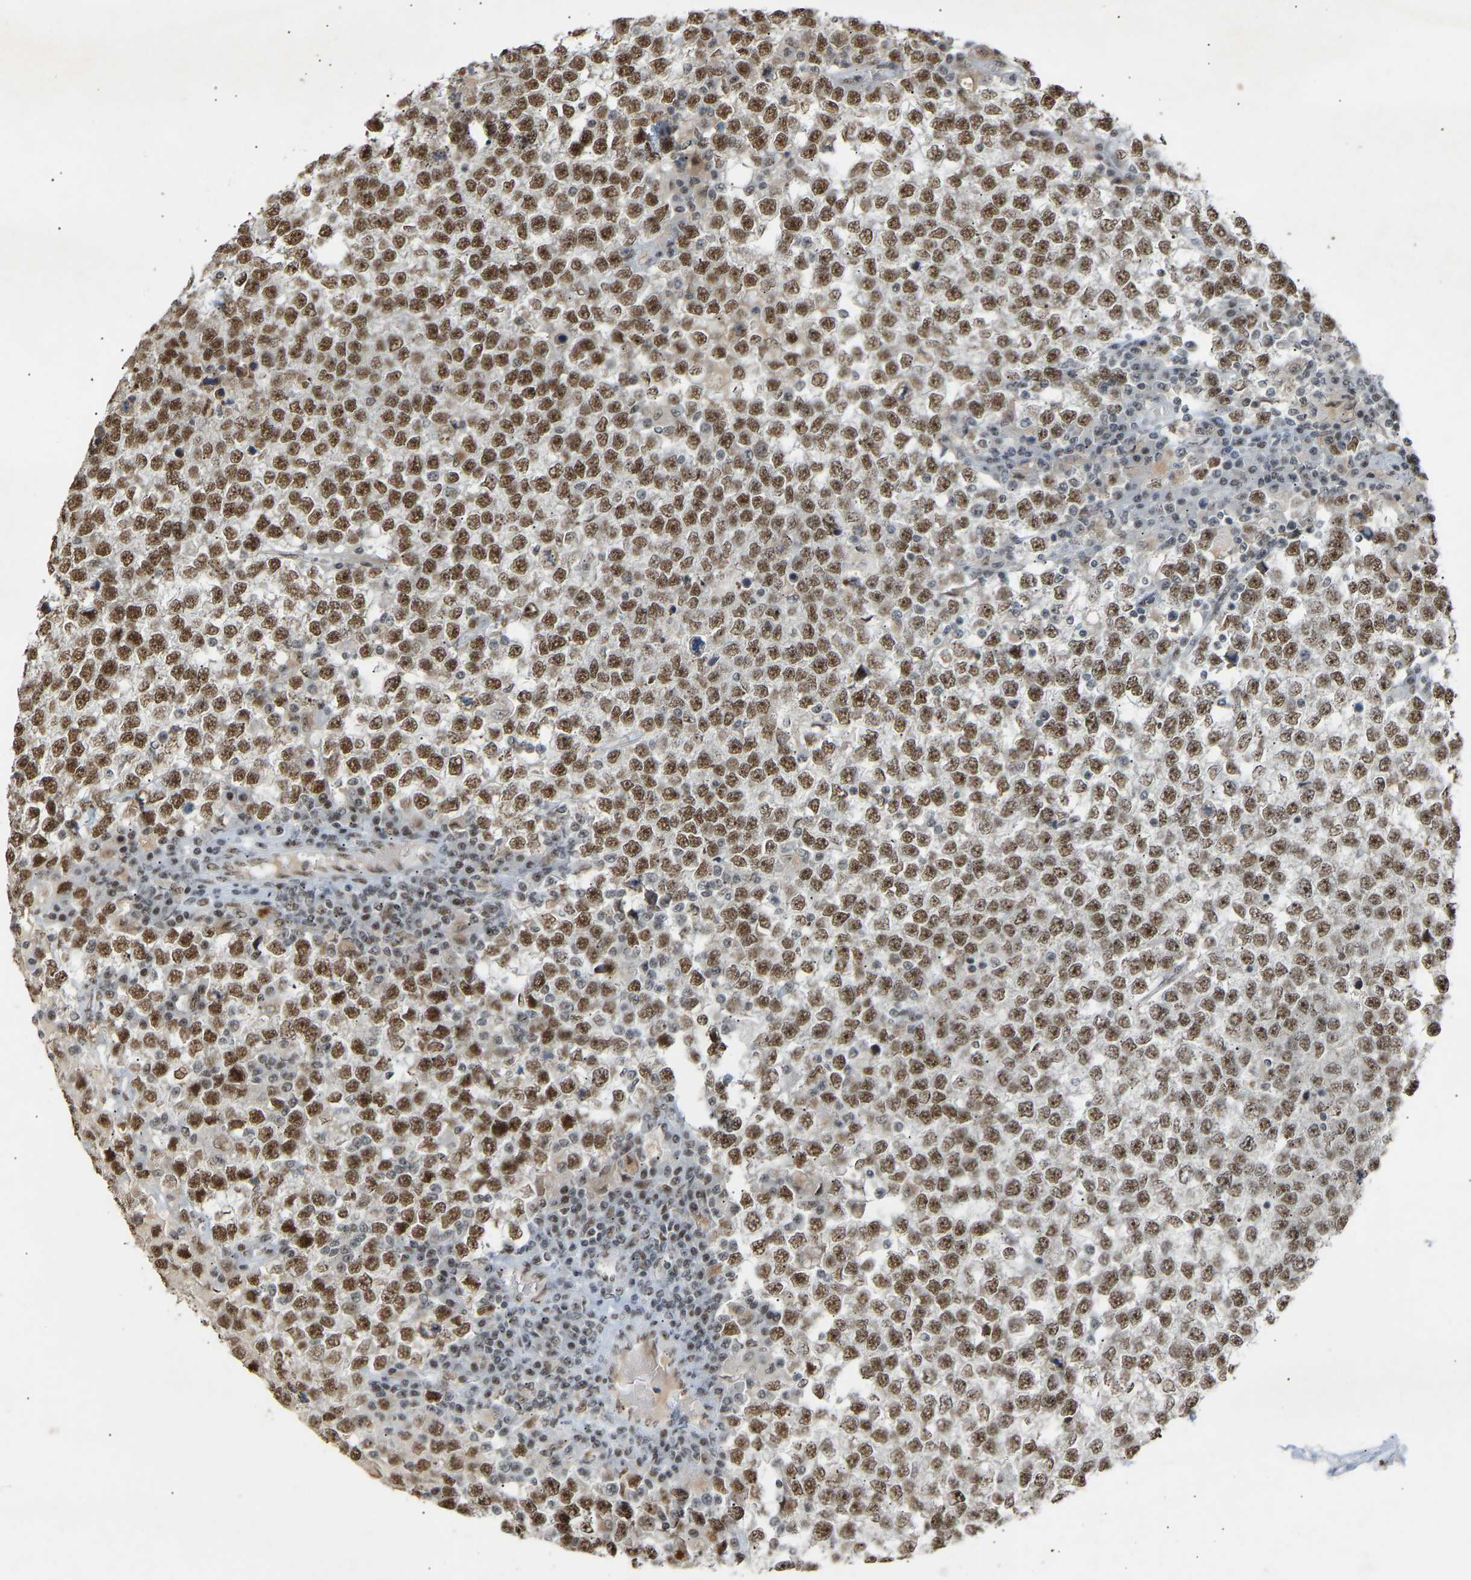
{"staining": {"intensity": "strong", "quantity": ">75%", "location": "nuclear"}, "tissue": "testis cancer", "cell_type": "Tumor cells", "image_type": "cancer", "snomed": [{"axis": "morphology", "description": "Seminoma, NOS"}, {"axis": "topography", "description": "Testis"}], "caption": "Immunohistochemical staining of human testis cancer demonstrates high levels of strong nuclear positivity in about >75% of tumor cells.", "gene": "NELFB", "patient": {"sex": "male", "age": 65}}